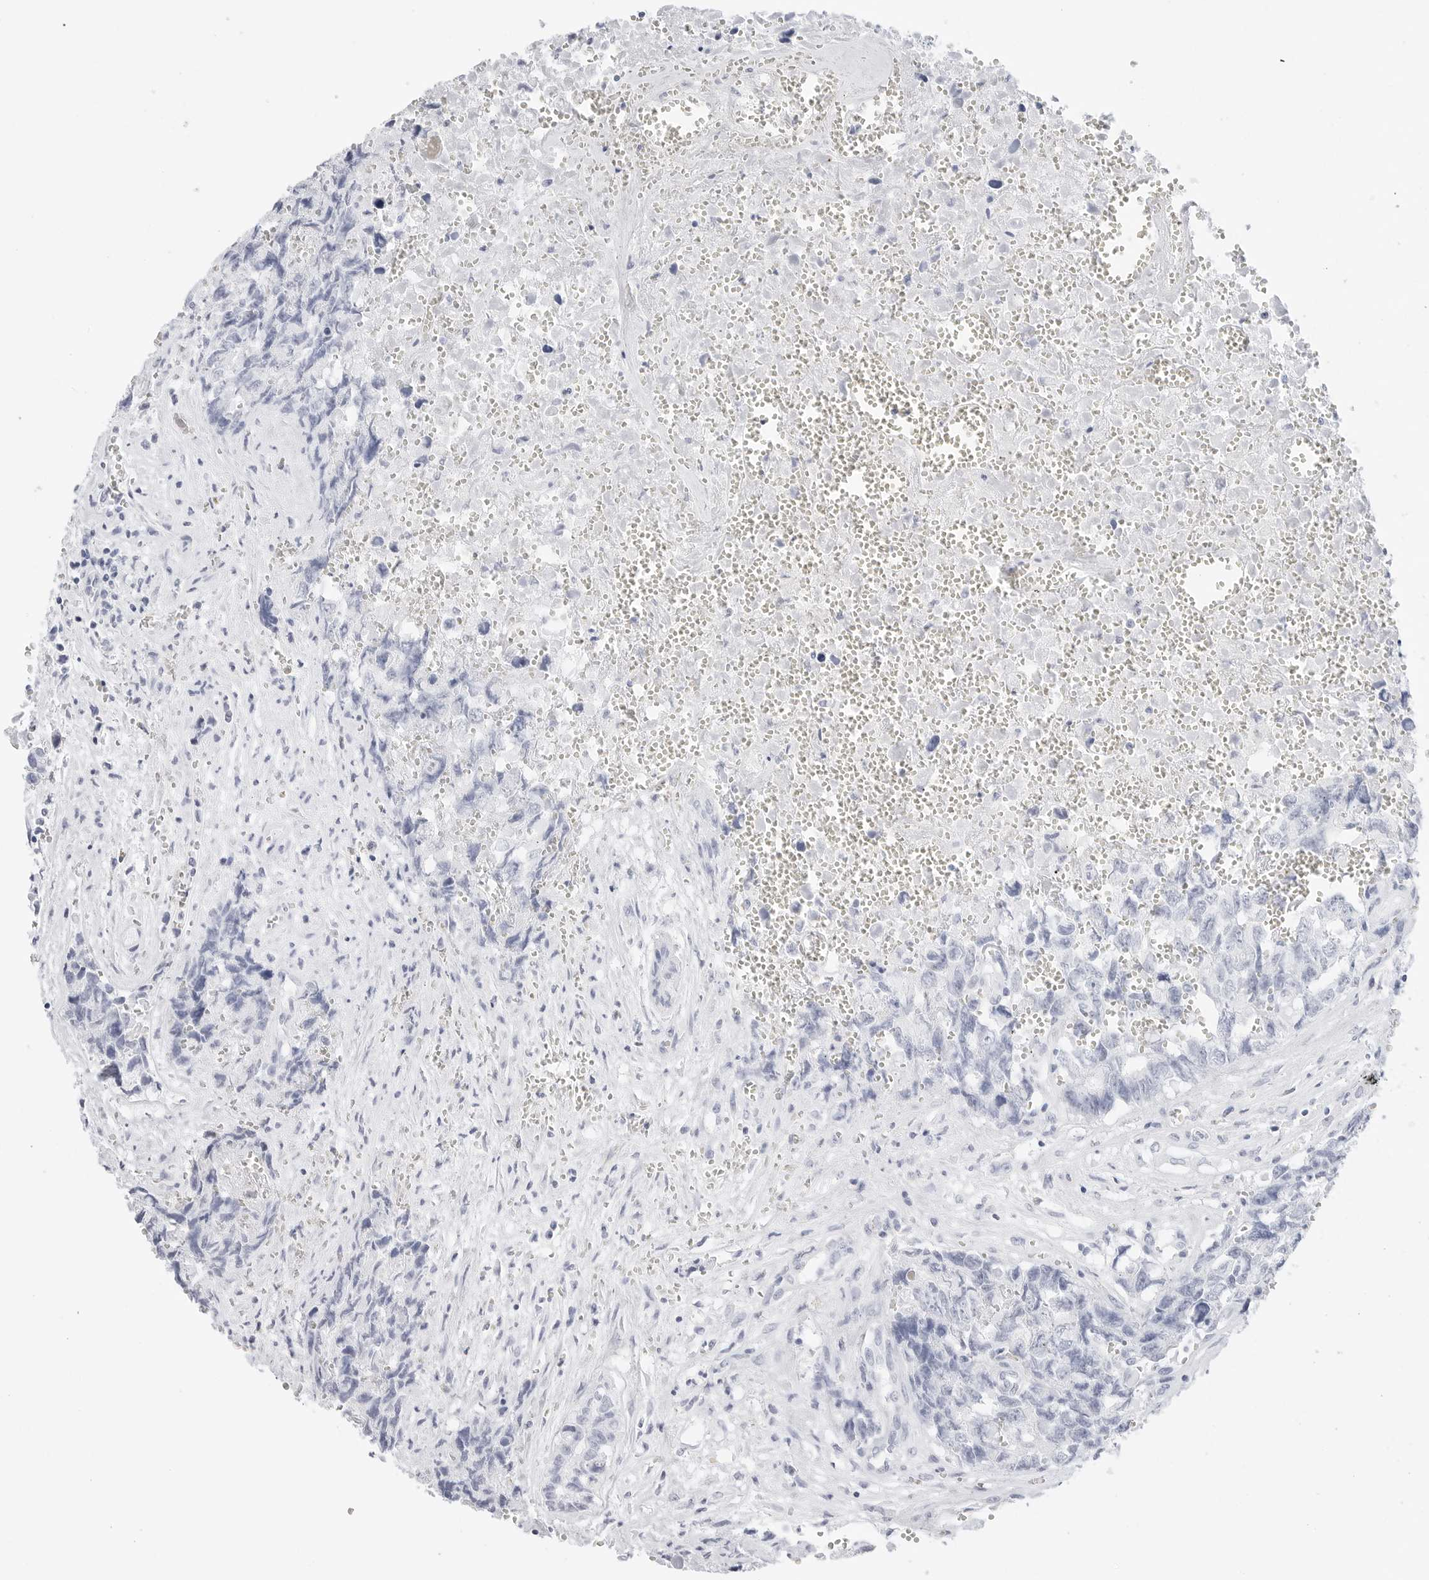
{"staining": {"intensity": "negative", "quantity": "none", "location": "none"}, "tissue": "testis cancer", "cell_type": "Tumor cells", "image_type": "cancer", "snomed": [{"axis": "morphology", "description": "Carcinoma, Embryonal, NOS"}, {"axis": "topography", "description": "Testis"}], "caption": "IHC micrograph of testis cancer stained for a protein (brown), which exhibits no positivity in tumor cells.", "gene": "TFF2", "patient": {"sex": "male", "age": 31}}